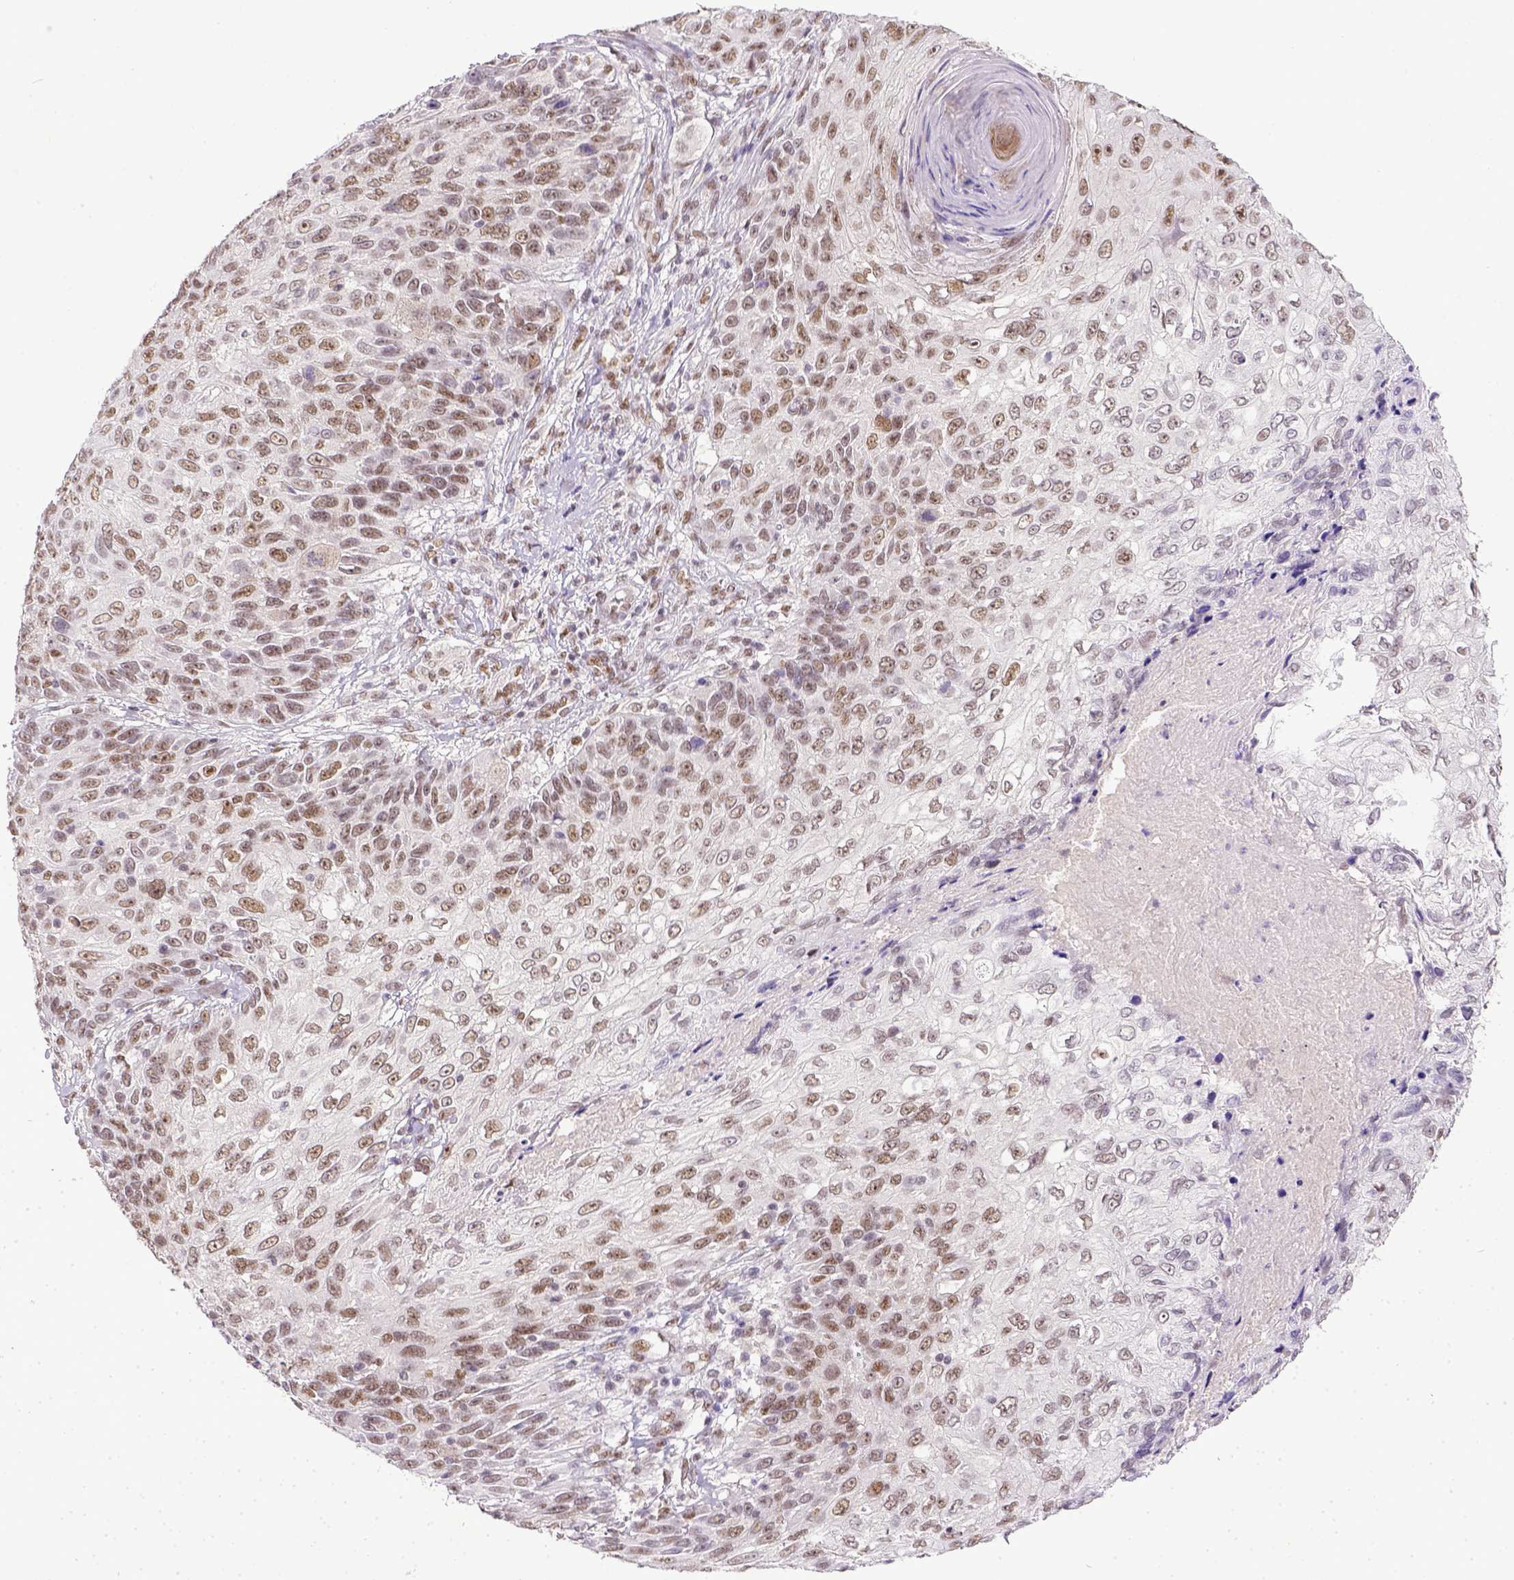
{"staining": {"intensity": "weak", "quantity": ">75%", "location": "nuclear"}, "tissue": "skin cancer", "cell_type": "Tumor cells", "image_type": "cancer", "snomed": [{"axis": "morphology", "description": "Squamous cell carcinoma, NOS"}, {"axis": "topography", "description": "Skin"}], "caption": "Protein analysis of skin squamous cell carcinoma tissue demonstrates weak nuclear expression in approximately >75% of tumor cells.", "gene": "ERCC1", "patient": {"sex": "male", "age": 92}}